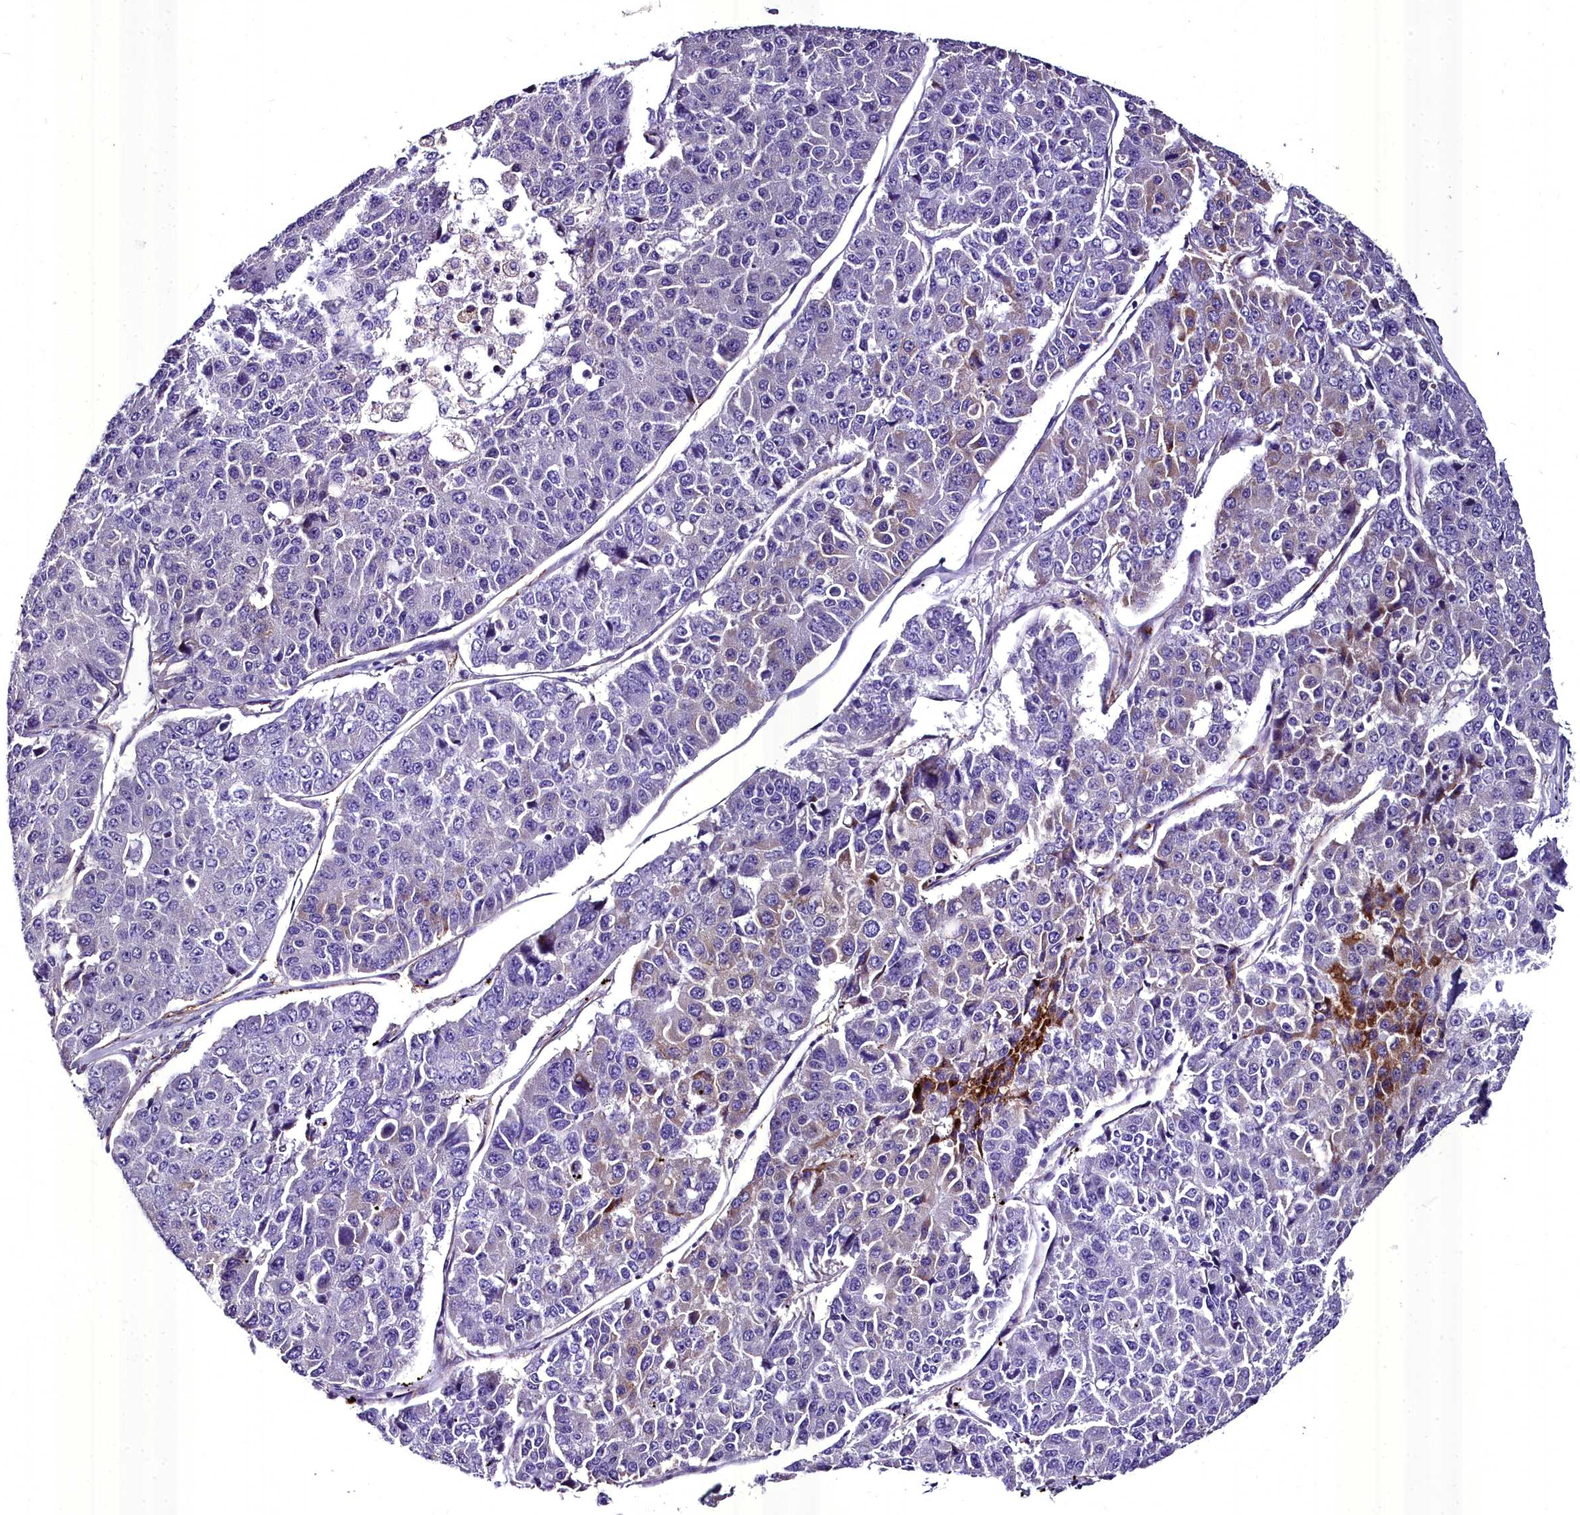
{"staining": {"intensity": "negative", "quantity": "none", "location": "none"}, "tissue": "pancreatic cancer", "cell_type": "Tumor cells", "image_type": "cancer", "snomed": [{"axis": "morphology", "description": "Adenocarcinoma, NOS"}, {"axis": "topography", "description": "Pancreas"}], "caption": "This histopathology image is of pancreatic cancer (adenocarcinoma) stained with IHC to label a protein in brown with the nuclei are counter-stained blue. There is no expression in tumor cells.", "gene": "MS4A18", "patient": {"sex": "male", "age": 50}}